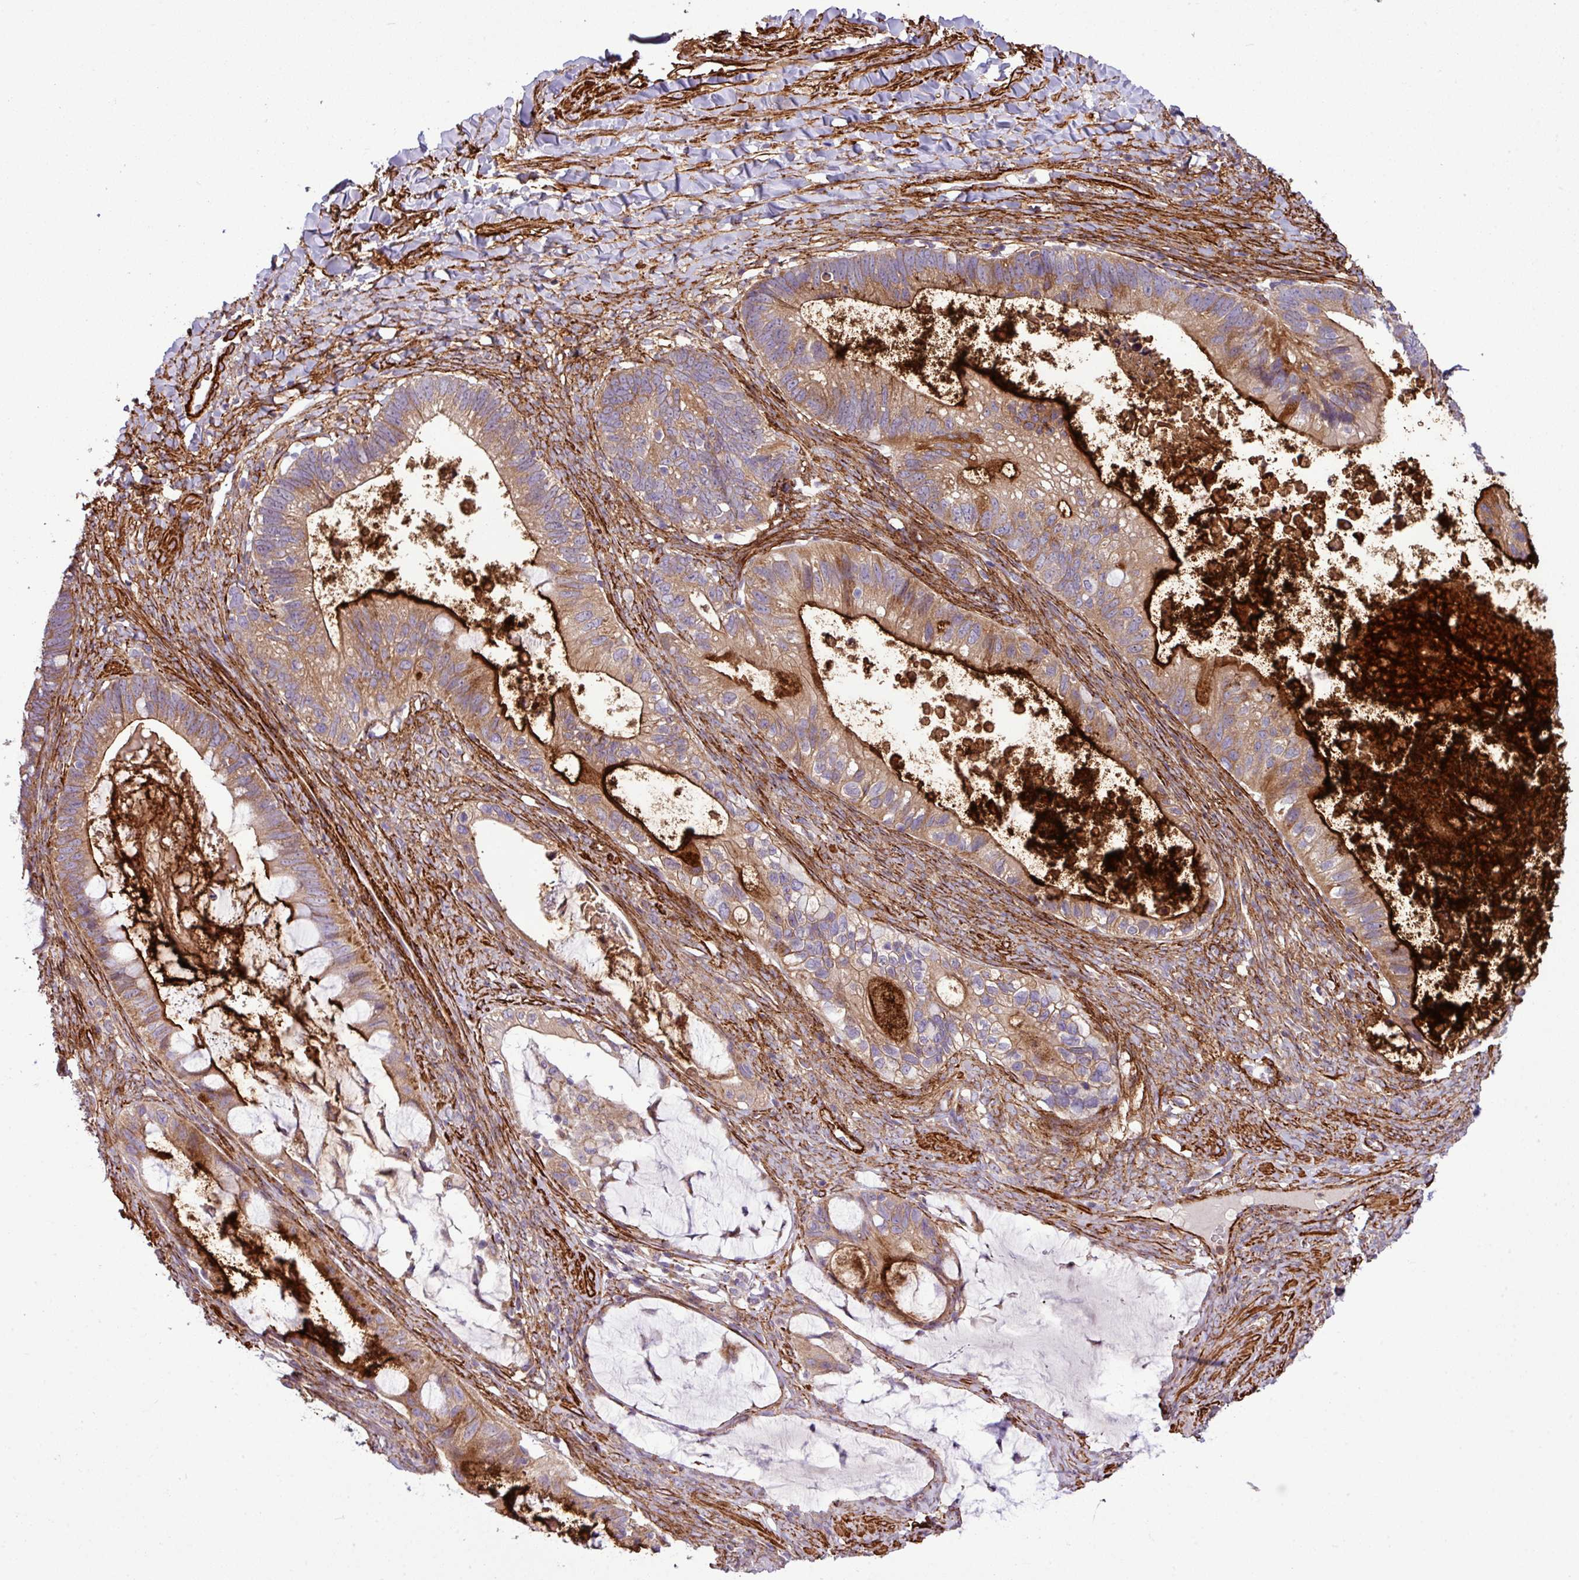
{"staining": {"intensity": "strong", "quantity": "25%-75%", "location": "cytoplasmic/membranous"}, "tissue": "ovarian cancer", "cell_type": "Tumor cells", "image_type": "cancer", "snomed": [{"axis": "morphology", "description": "Cystadenocarcinoma, mucinous, NOS"}, {"axis": "topography", "description": "Ovary"}], "caption": "A high amount of strong cytoplasmic/membranous expression is present in approximately 25%-75% of tumor cells in ovarian cancer (mucinous cystadenocarcinoma) tissue.", "gene": "FAM47E", "patient": {"sex": "female", "age": 61}}